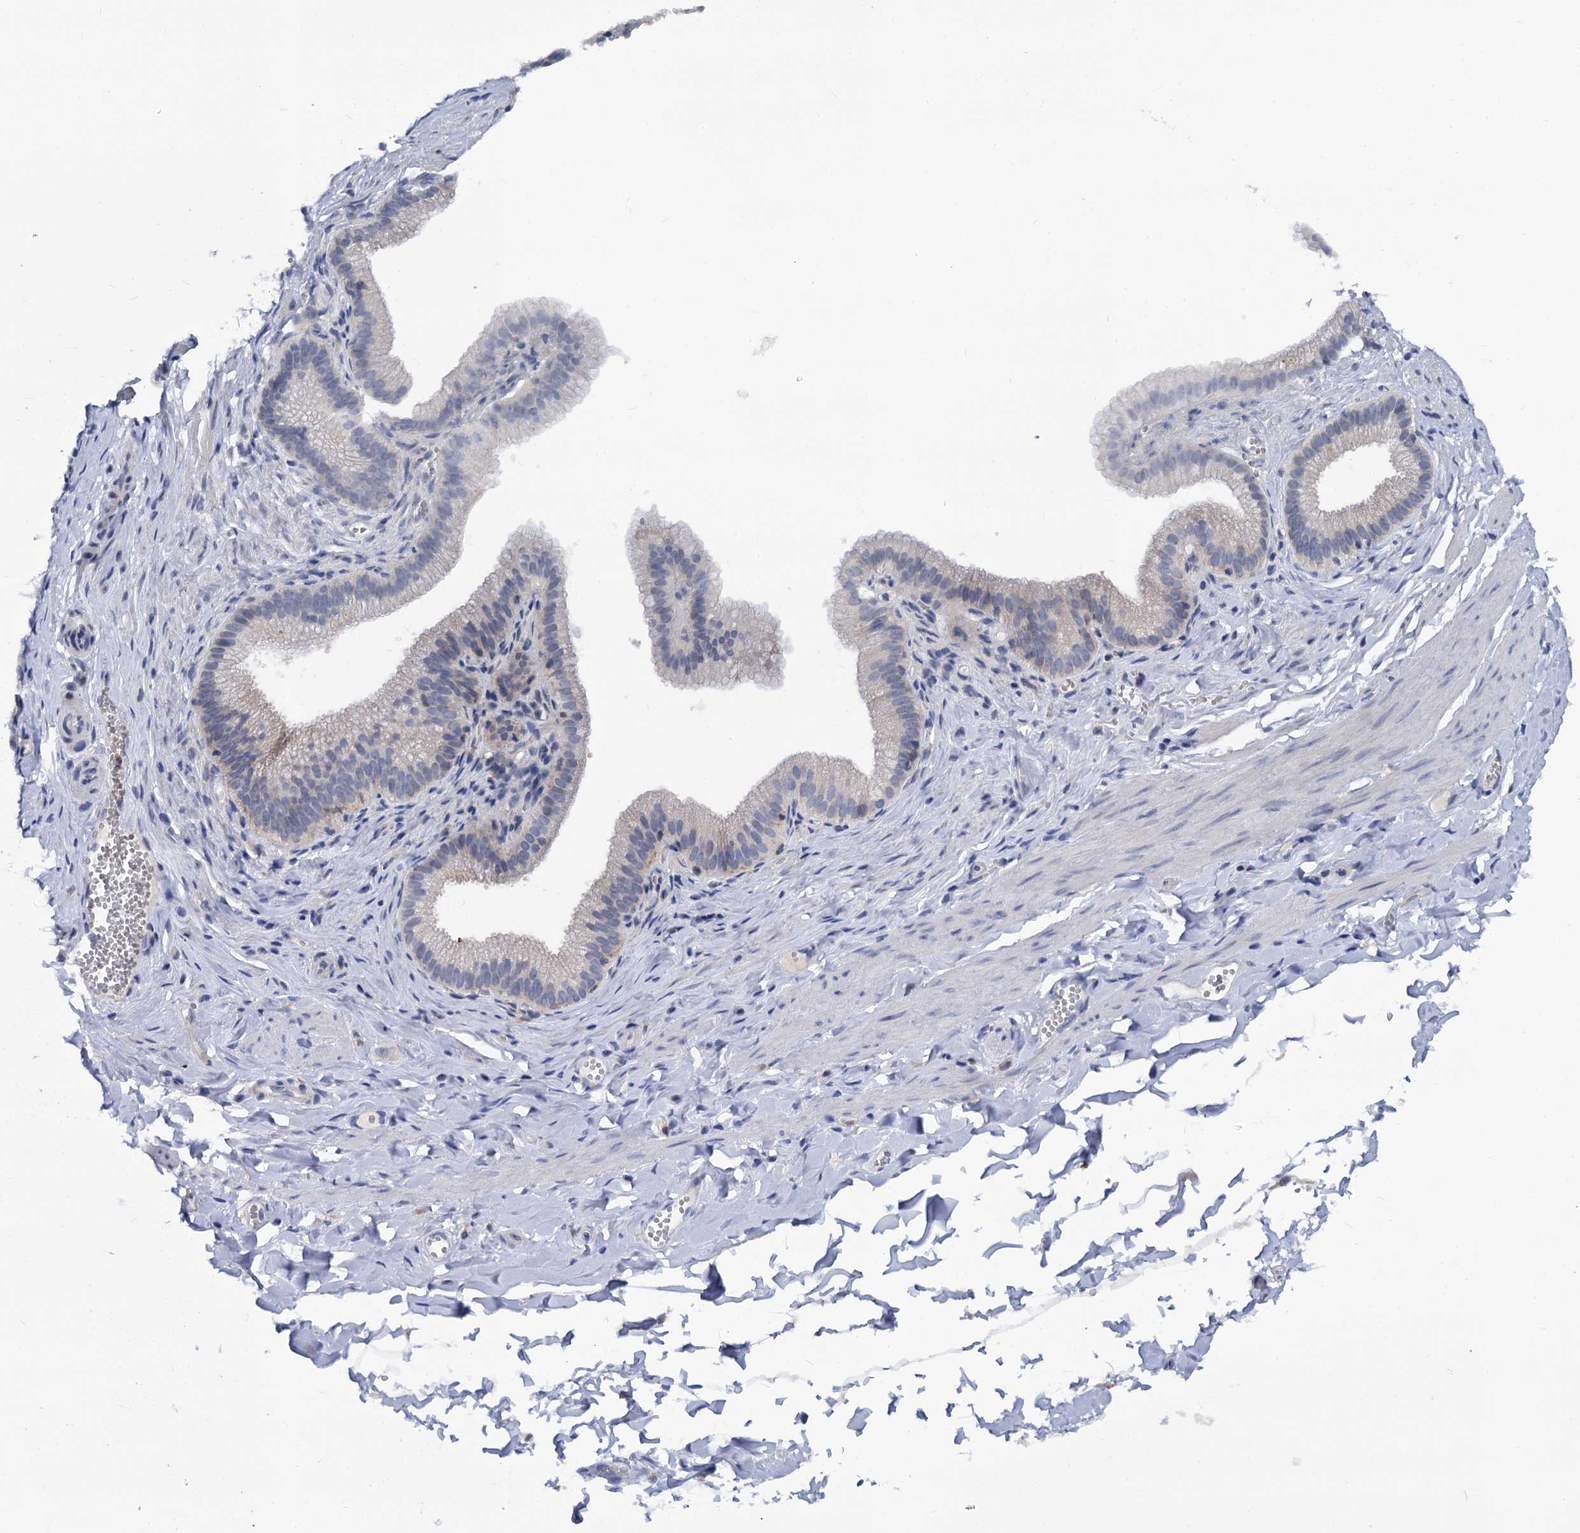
{"staining": {"intensity": "negative", "quantity": "none", "location": "none"}, "tissue": "adipose tissue", "cell_type": "Adipocytes", "image_type": "normal", "snomed": [{"axis": "morphology", "description": "Normal tissue, NOS"}, {"axis": "topography", "description": "Gallbladder"}, {"axis": "topography", "description": "Peripheral nerve tissue"}], "caption": "The photomicrograph displays no significant positivity in adipocytes of adipose tissue. Nuclei are stained in blue.", "gene": "RHOG", "patient": {"sex": "male", "age": 38}}